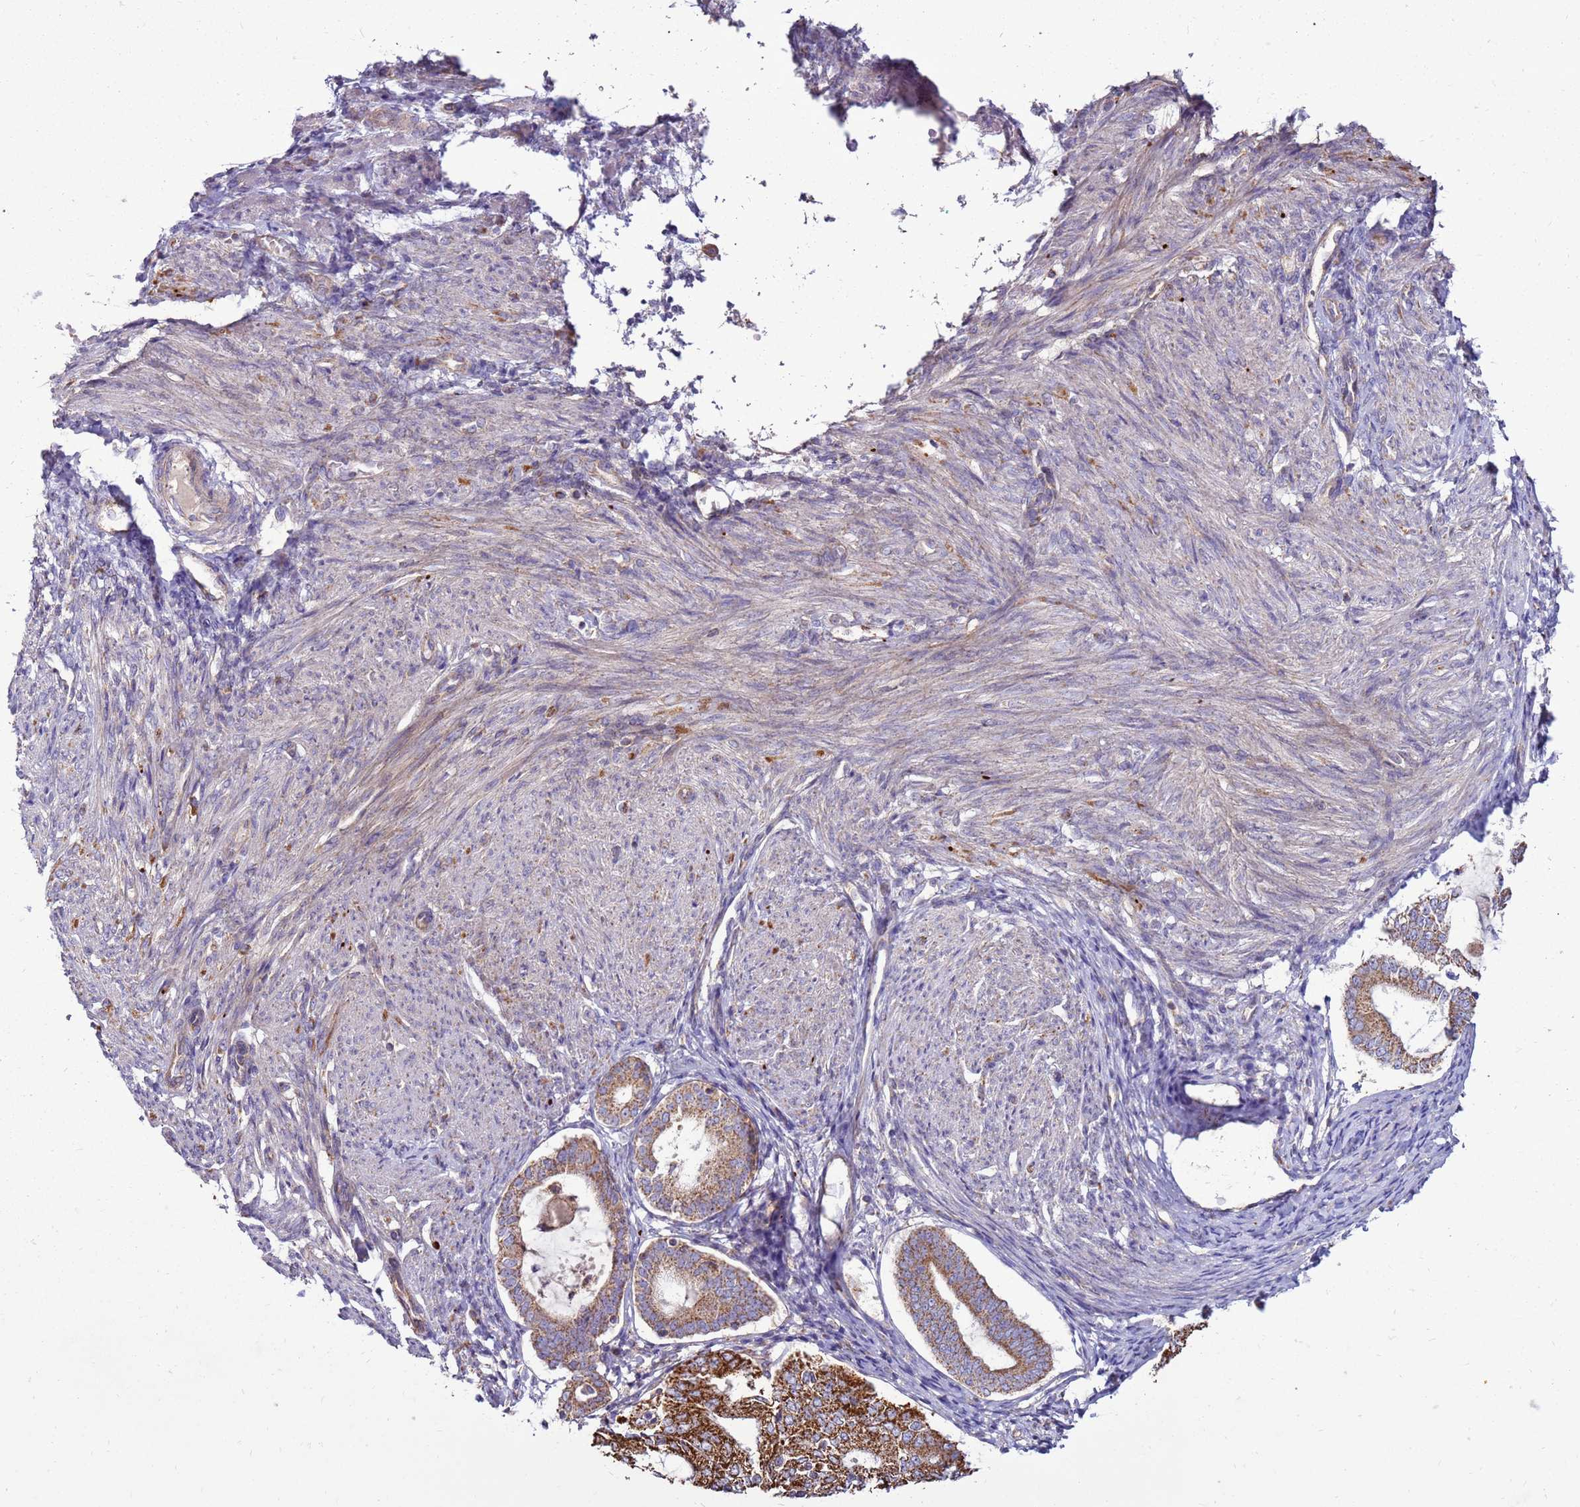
{"staining": {"intensity": "moderate", "quantity": ">75%", "location": "cytoplasmic/membranous"}, "tissue": "endometrial cancer", "cell_type": "Tumor cells", "image_type": "cancer", "snomed": [{"axis": "morphology", "description": "Adenocarcinoma, NOS"}, {"axis": "topography", "description": "Endometrium"}], "caption": "Tumor cells show medium levels of moderate cytoplasmic/membranous staining in about >75% of cells in endometrial adenocarcinoma.", "gene": "TRAPPC4", "patient": {"sex": "female", "age": 81}}